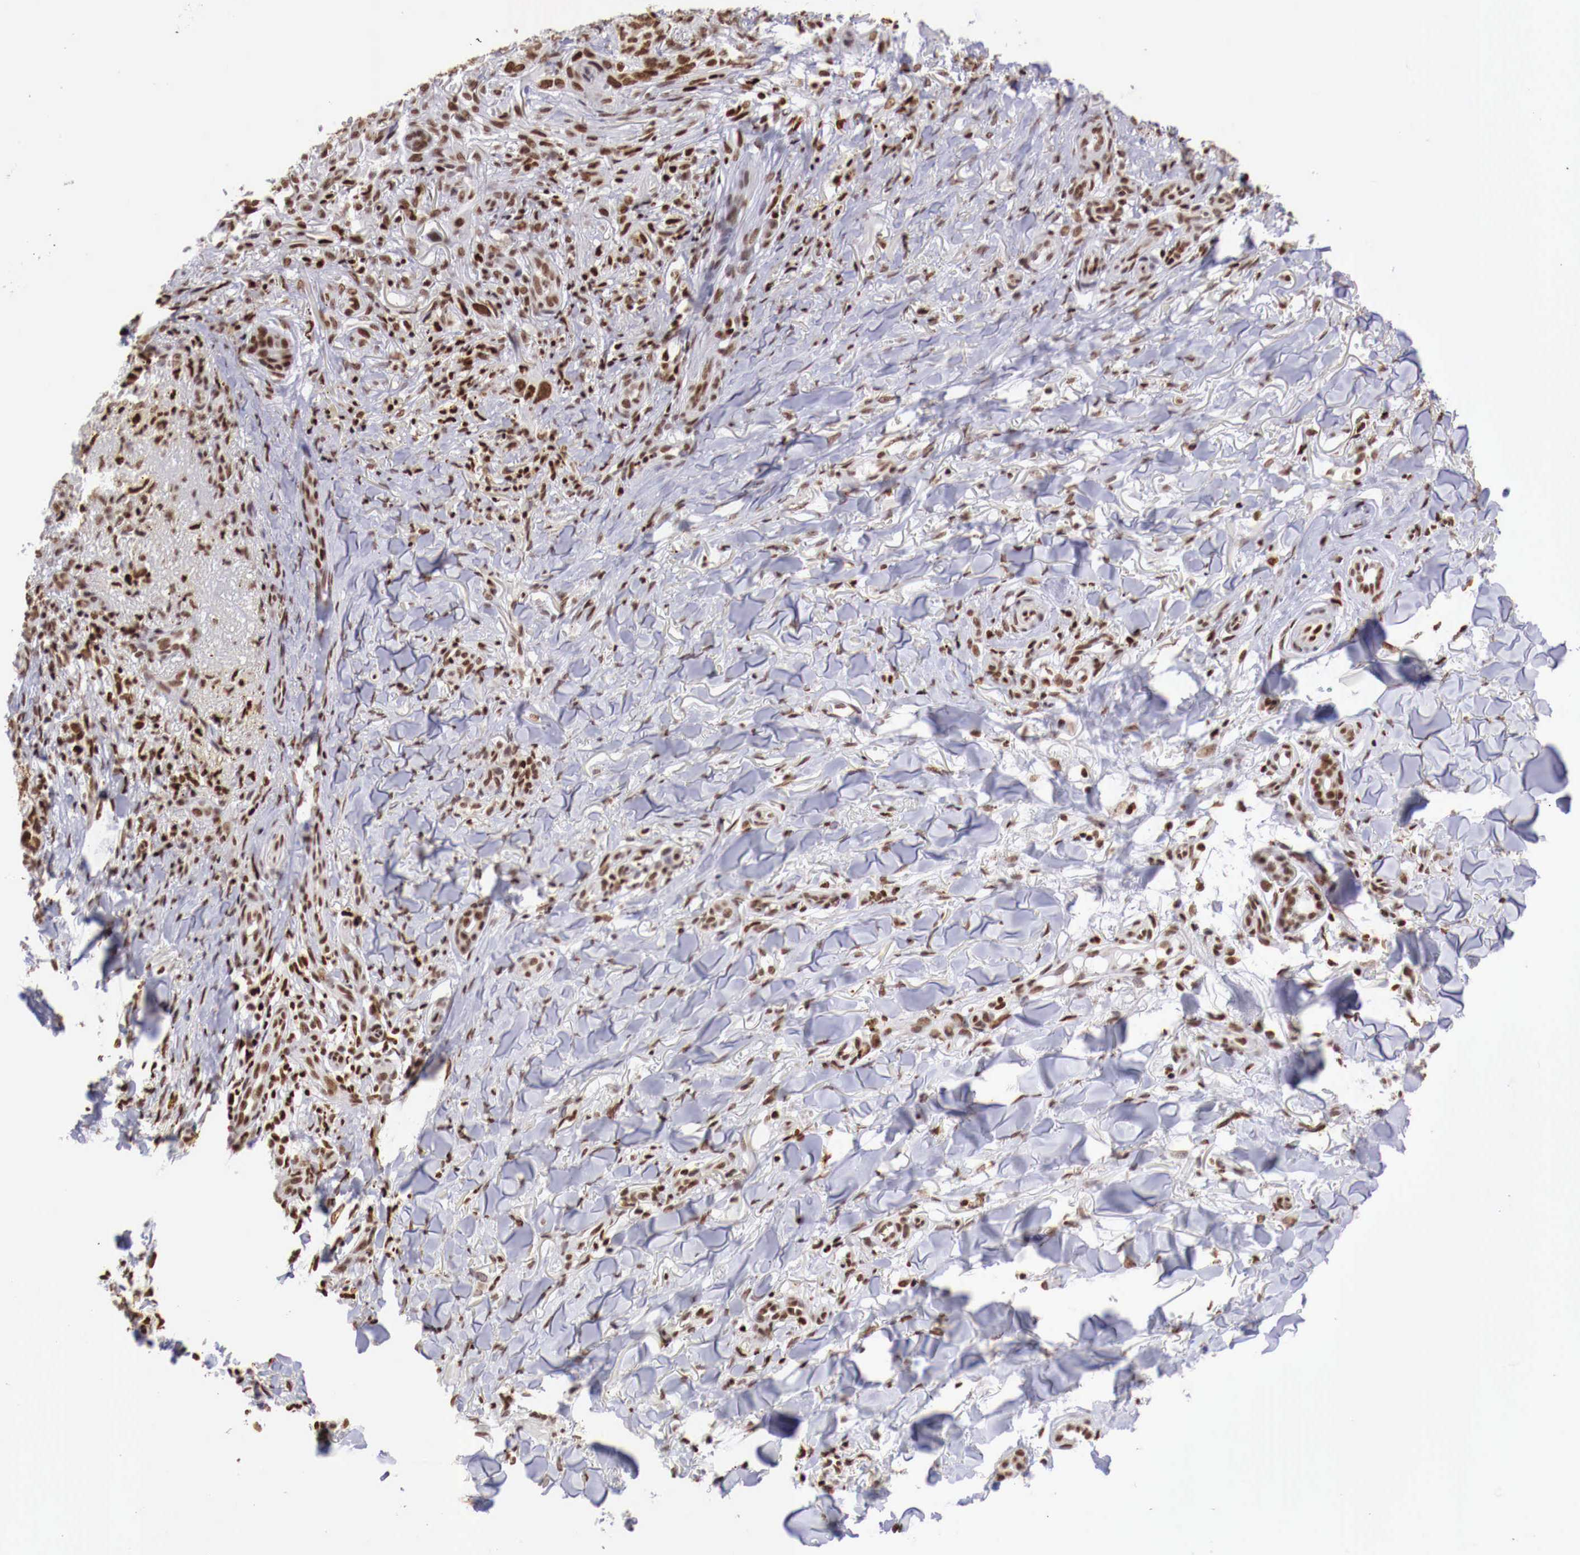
{"staining": {"intensity": "moderate", "quantity": ">75%", "location": "nuclear"}, "tissue": "skin cancer", "cell_type": "Tumor cells", "image_type": "cancer", "snomed": [{"axis": "morphology", "description": "Normal tissue, NOS"}, {"axis": "morphology", "description": "Basal cell carcinoma"}, {"axis": "topography", "description": "Skin"}], "caption": "About >75% of tumor cells in human basal cell carcinoma (skin) display moderate nuclear protein expression as visualized by brown immunohistochemical staining.", "gene": "MAX", "patient": {"sex": "male", "age": 81}}